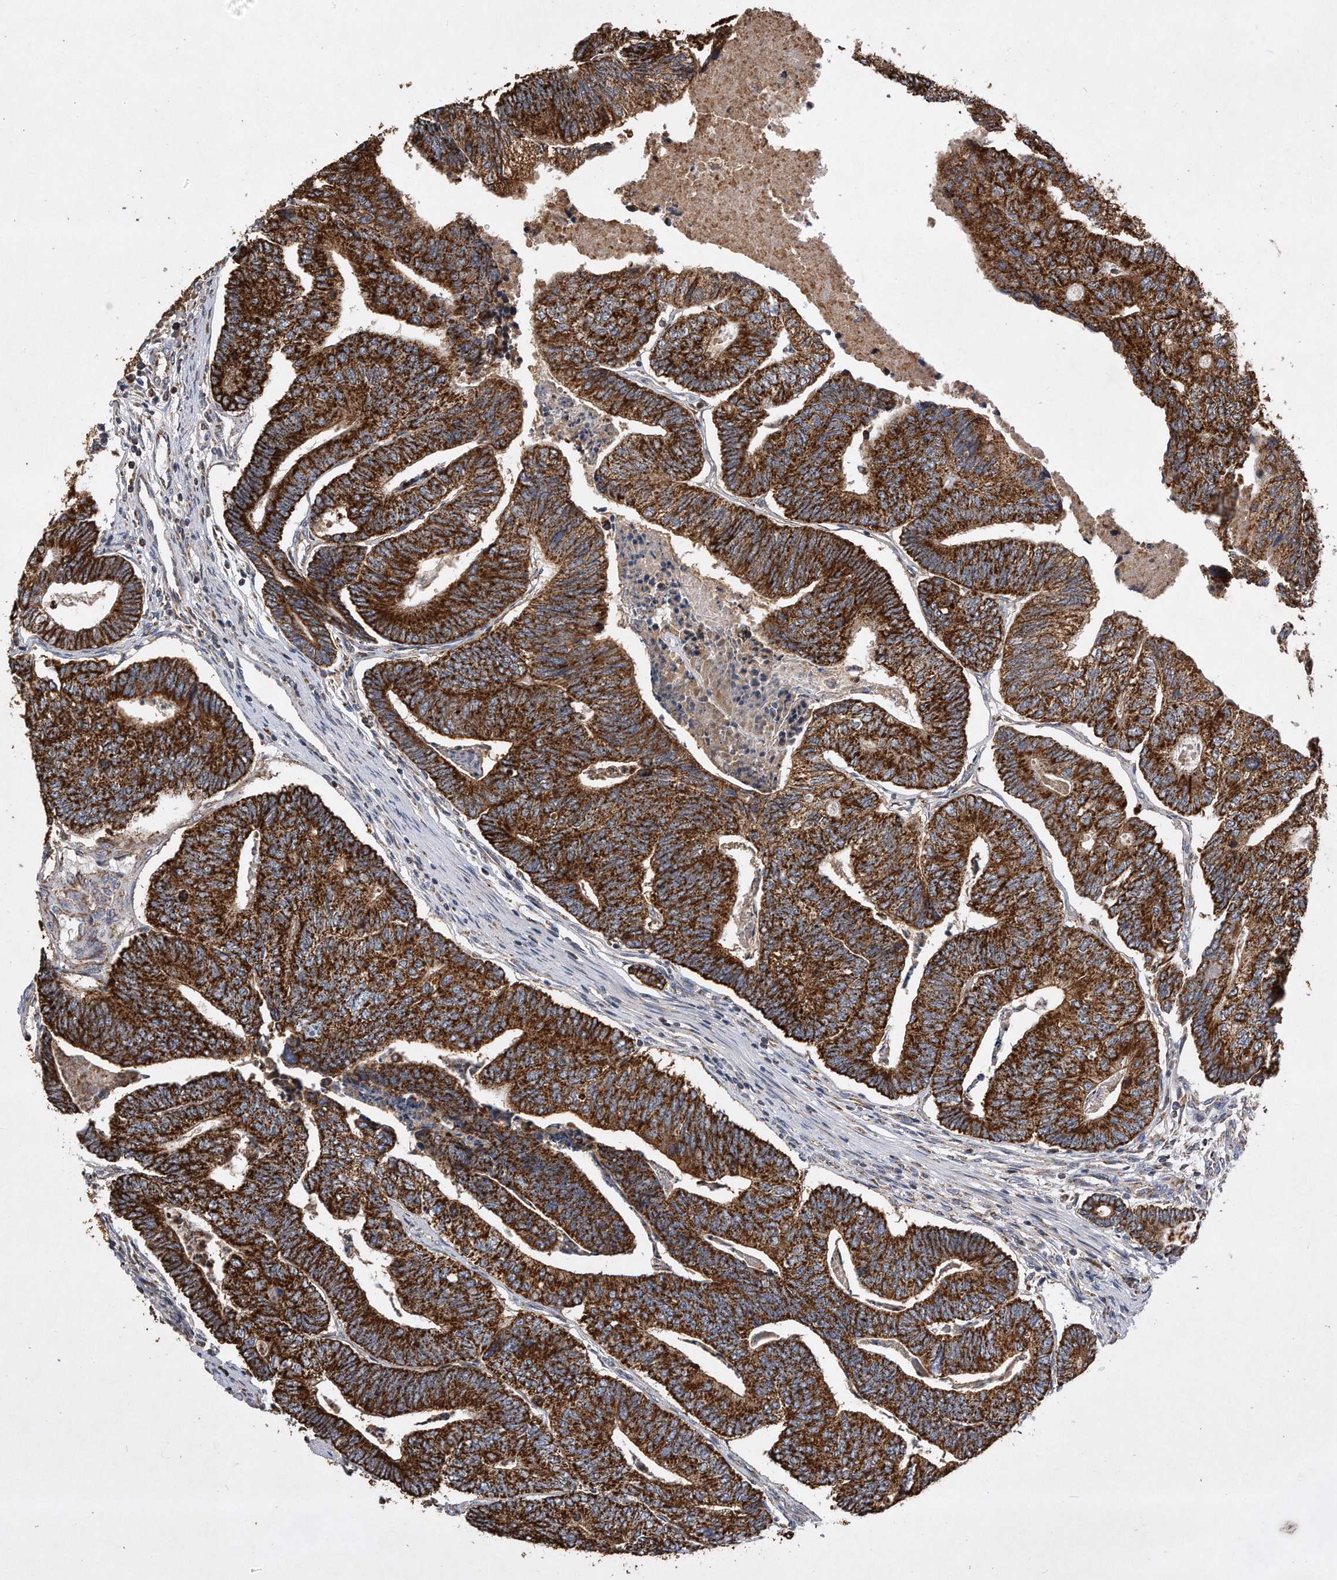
{"staining": {"intensity": "strong", "quantity": ">75%", "location": "cytoplasmic/membranous"}, "tissue": "colorectal cancer", "cell_type": "Tumor cells", "image_type": "cancer", "snomed": [{"axis": "morphology", "description": "Adenocarcinoma, NOS"}, {"axis": "topography", "description": "Colon"}], "caption": "Adenocarcinoma (colorectal) tissue reveals strong cytoplasmic/membranous positivity in approximately >75% of tumor cells", "gene": "PPP5C", "patient": {"sex": "female", "age": 67}}